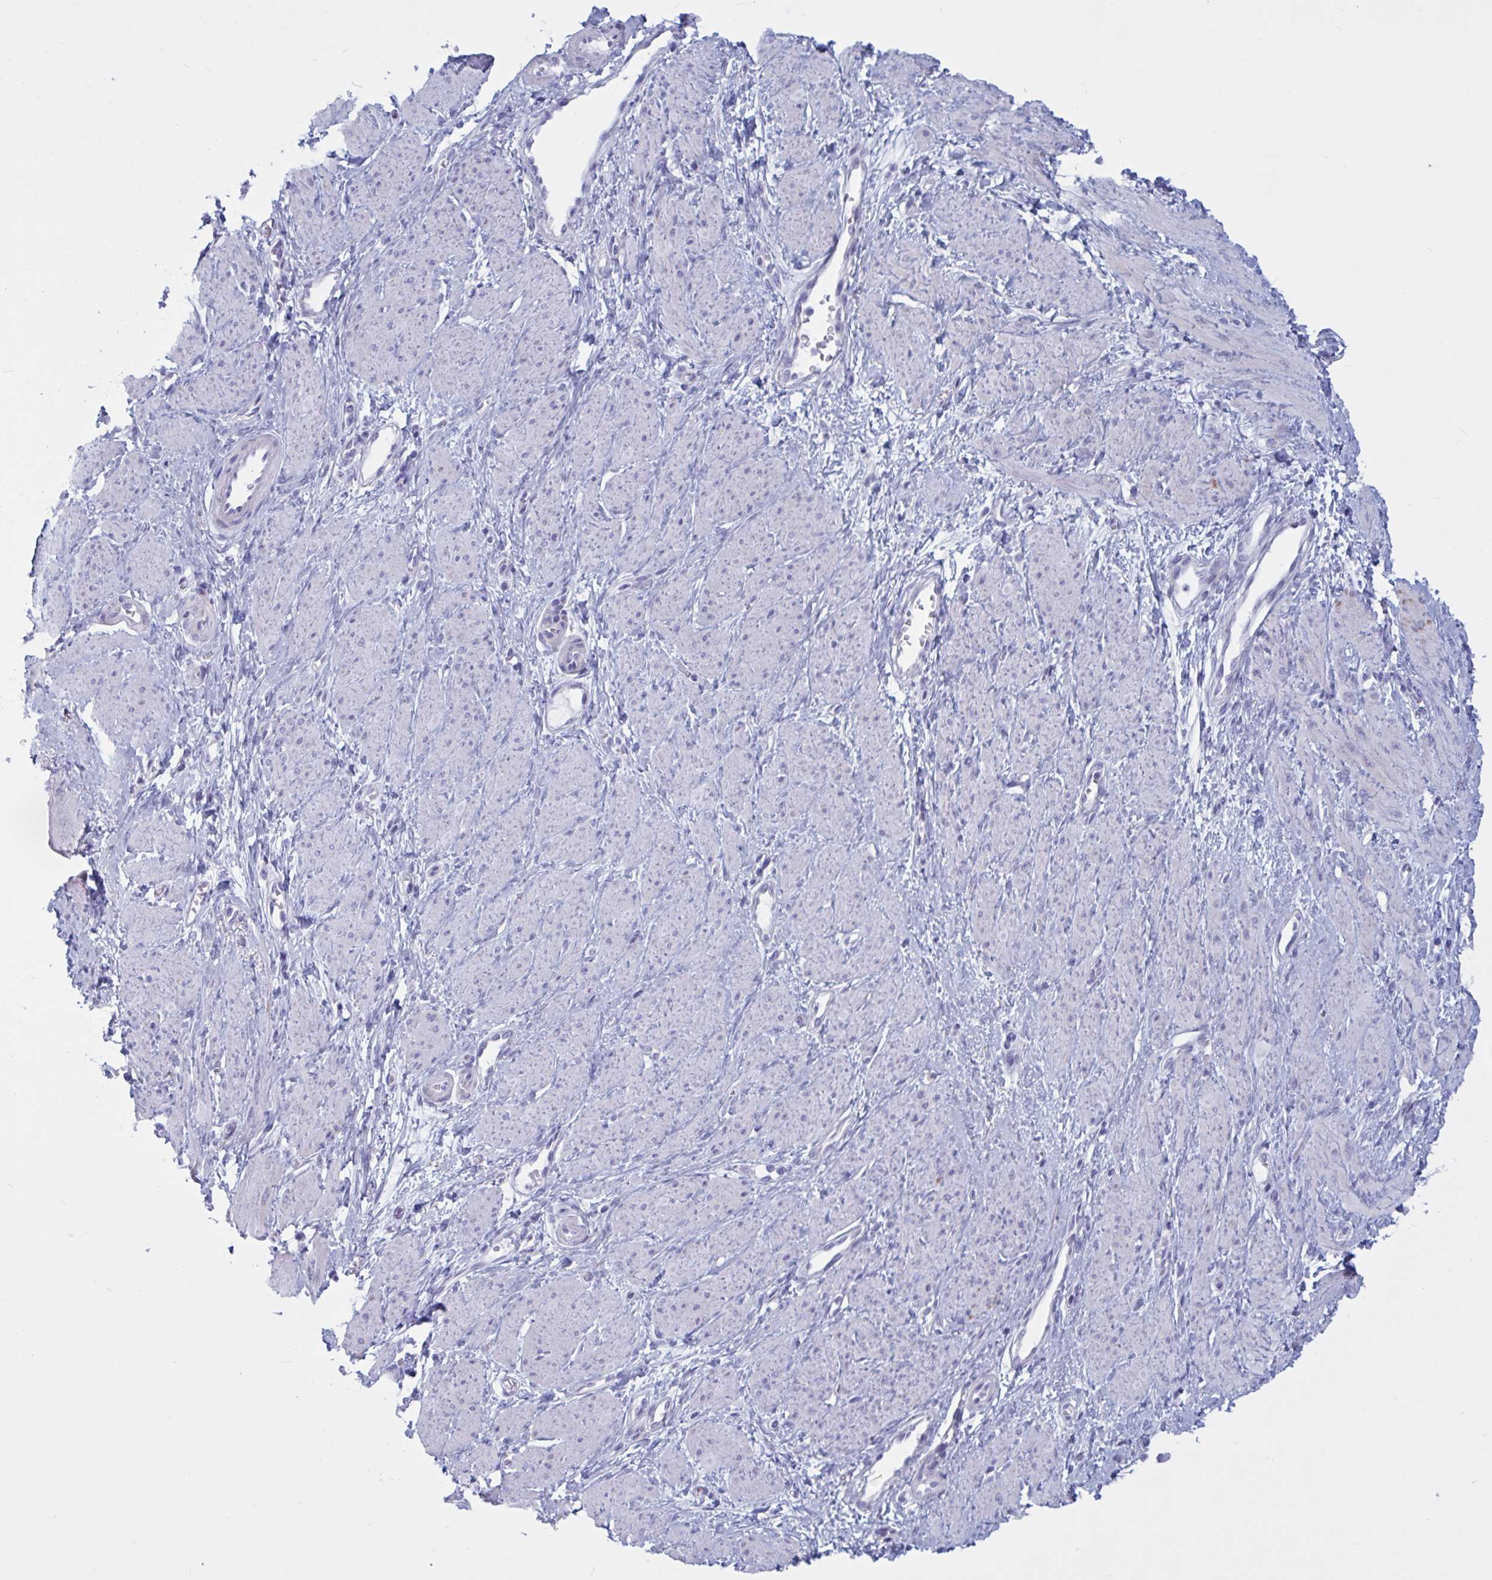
{"staining": {"intensity": "negative", "quantity": "none", "location": "none"}, "tissue": "smooth muscle", "cell_type": "Smooth muscle cells", "image_type": "normal", "snomed": [{"axis": "morphology", "description": "Normal tissue, NOS"}, {"axis": "topography", "description": "Smooth muscle"}, {"axis": "topography", "description": "Uterus"}], "caption": "Protein analysis of unremarkable smooth muscle displays no significant expression in smooth muscle cells.", "gene": "ATG9A", "patient": {"sex": "female", "age": 39}}